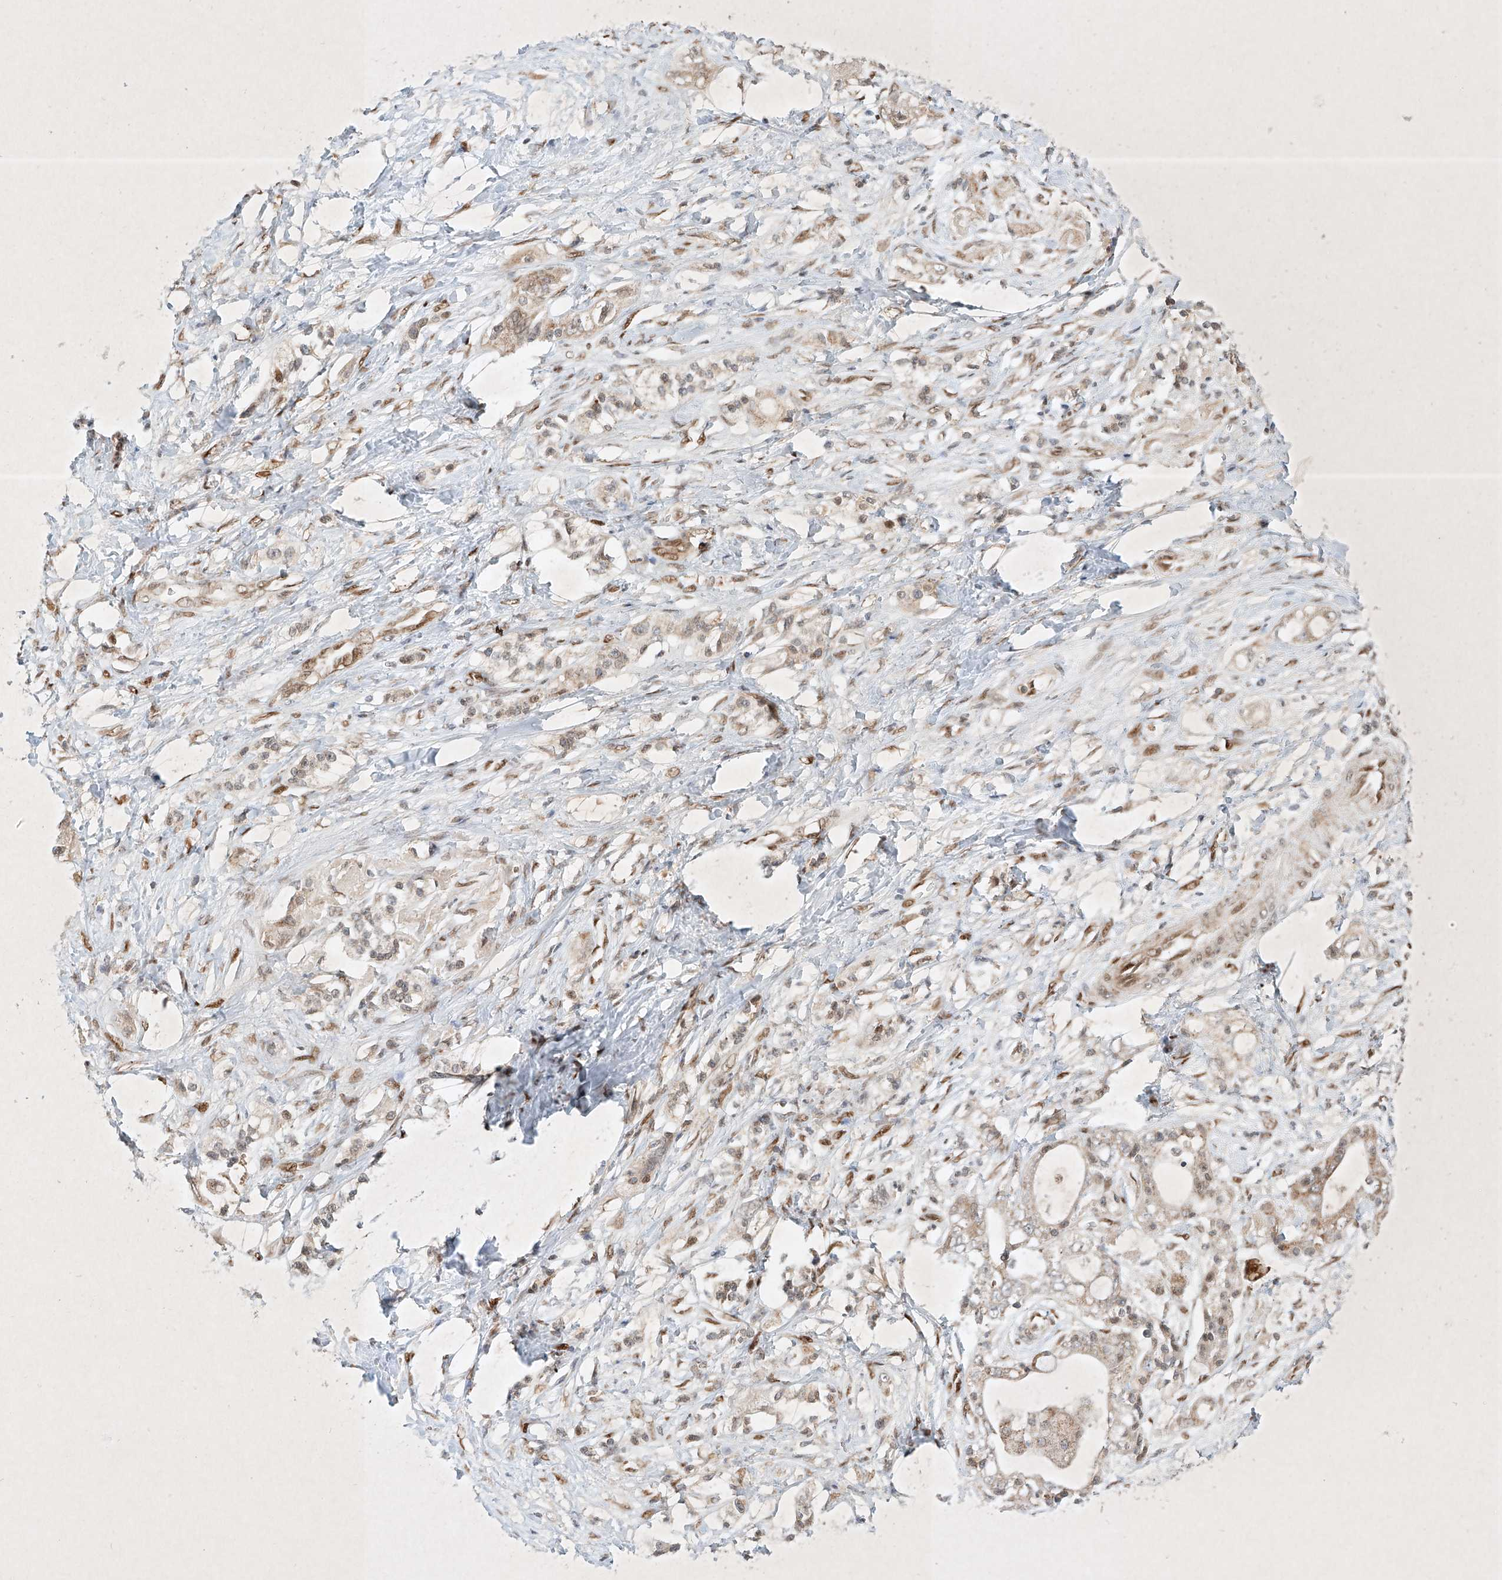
{"staining": {"intensity": "weak", "quantity": "25%-75%", "location": "cytoplasmic/membranous"}, "tissue": "pancreatic cancer", "cell_type": "Tumor cells", "image_type": "cancer", "snomed": [{"axis": "morphology", "description": "Adenocarcinoma, NOS"}, {"axis": "topography", "description": "Pancreas"}], "caption": "This histopathology image exhibits adenocarcinoma (pancreatic) stained with immunohistochemistry (IHC) to label a protein in brown. The cytoplasmic/membranous of tumor cells show weak positivity for the protein. Nuclei are counter-stained blue.", "gene": "EPG5", "patient": {"sex": "male", "age": 70}}